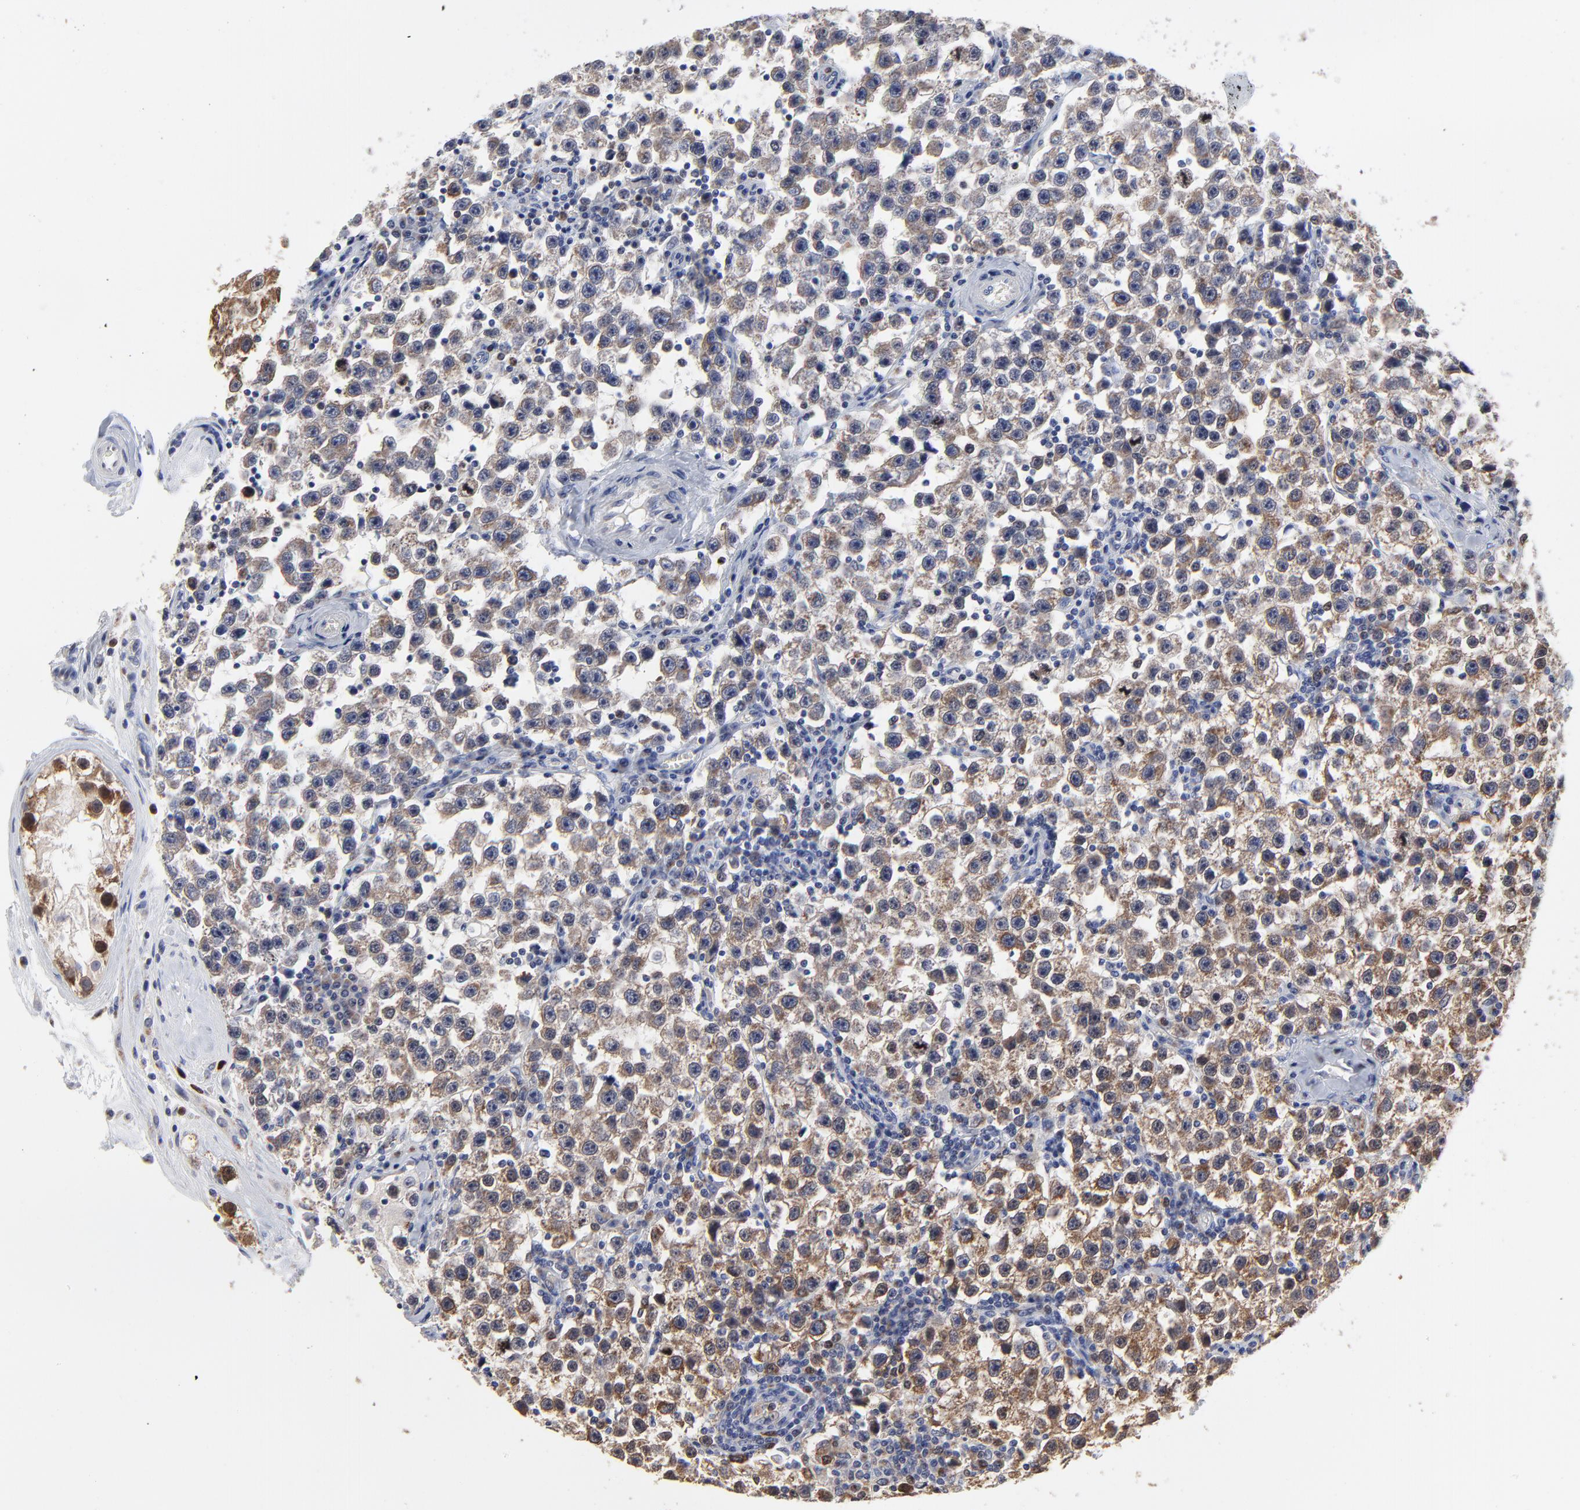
{"staining": {"intensity": "moderate", "quantity": "25%-75%", "location": "cytoplasmic/membranous"}, "tissue": "testis cancer", "cell_type": "Tumor cells", "image_type": "cancer", "snomed": [{"axis": "morphology", "description": "Seminoma, NOS"}, {"axis": "topography", "description": "Testis"}], "caption": "Protein analysis of testis cancer (seminoma) tissue exhibits moderate cytoplasmic/membranous expression in approximately 25%-75% of tumor cells.", "gene": "NCAPH", "patient": {"sex": "male", "age": 32}}